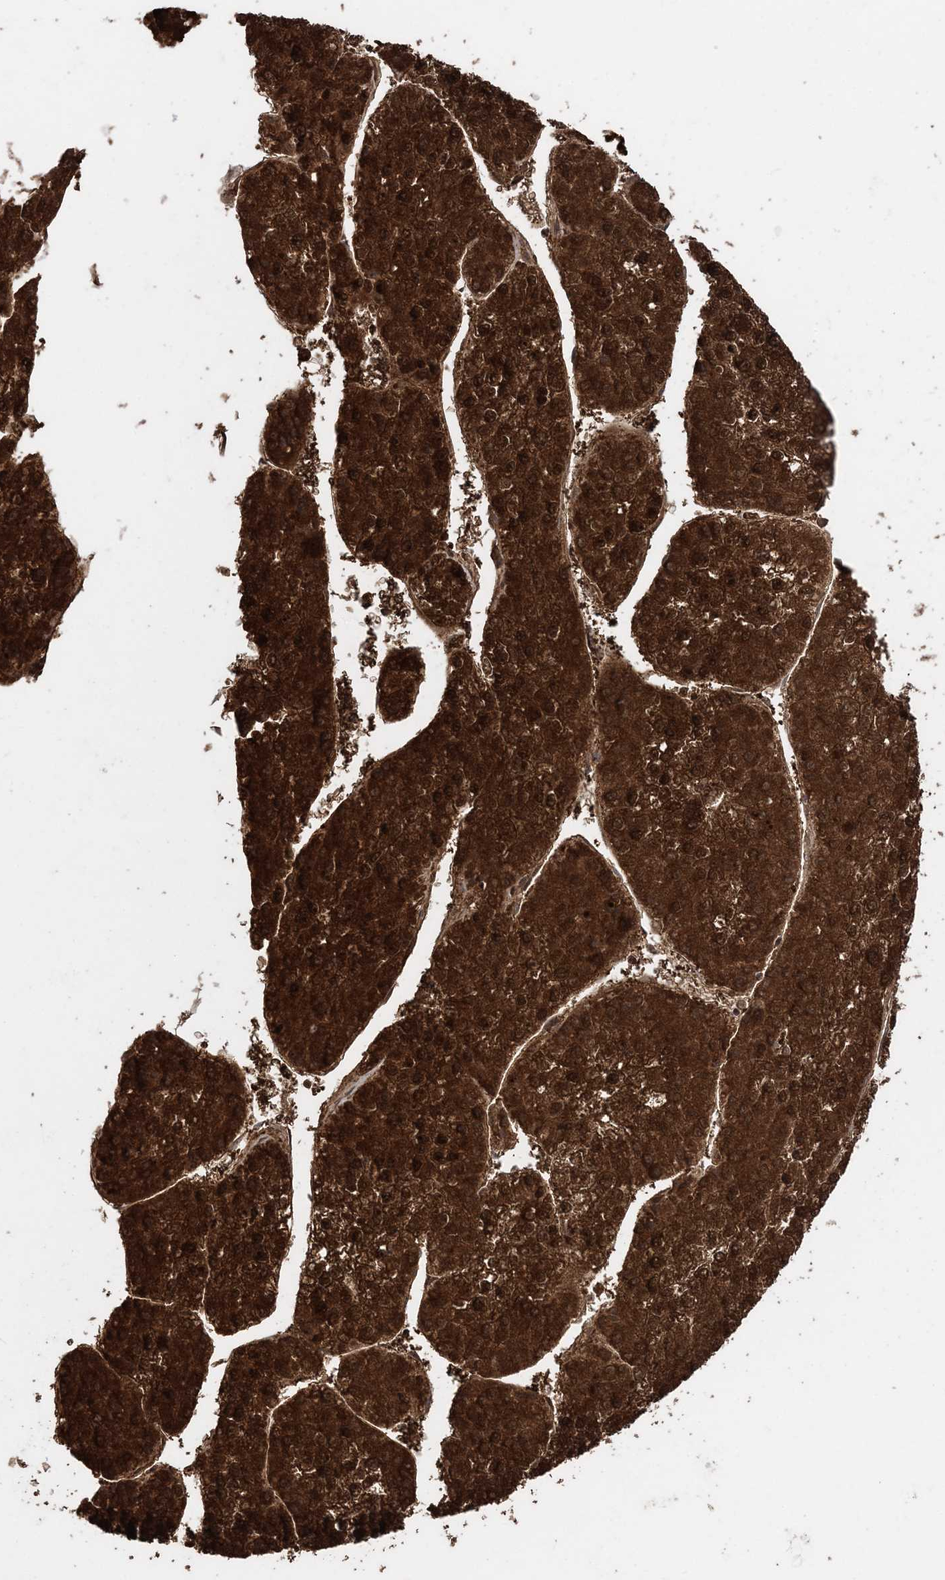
{"staining": {"intensity": "strong", "quantity": ">75%", "location": "cytoplasmic/membranous,nuclear"}, "tissue": "liver cancer", "cell_type": "Tumor cells", "image_type": "cancer", "snomed": [{"axis": "morphology", "description": "Carcinoma, Hepatocellular, NOS"}, {"axis": "topography", "description": "Liver"}], "caption": "Hepatocellular carcinoma (liver) was stained to show a protein in brown. There is high levels of strong cytoplasmic/membranous and nuclear positivity in approximately >75% of tumor cells.", "gene": "SLU7", "patient": {"sex": "female", "age": 73}}